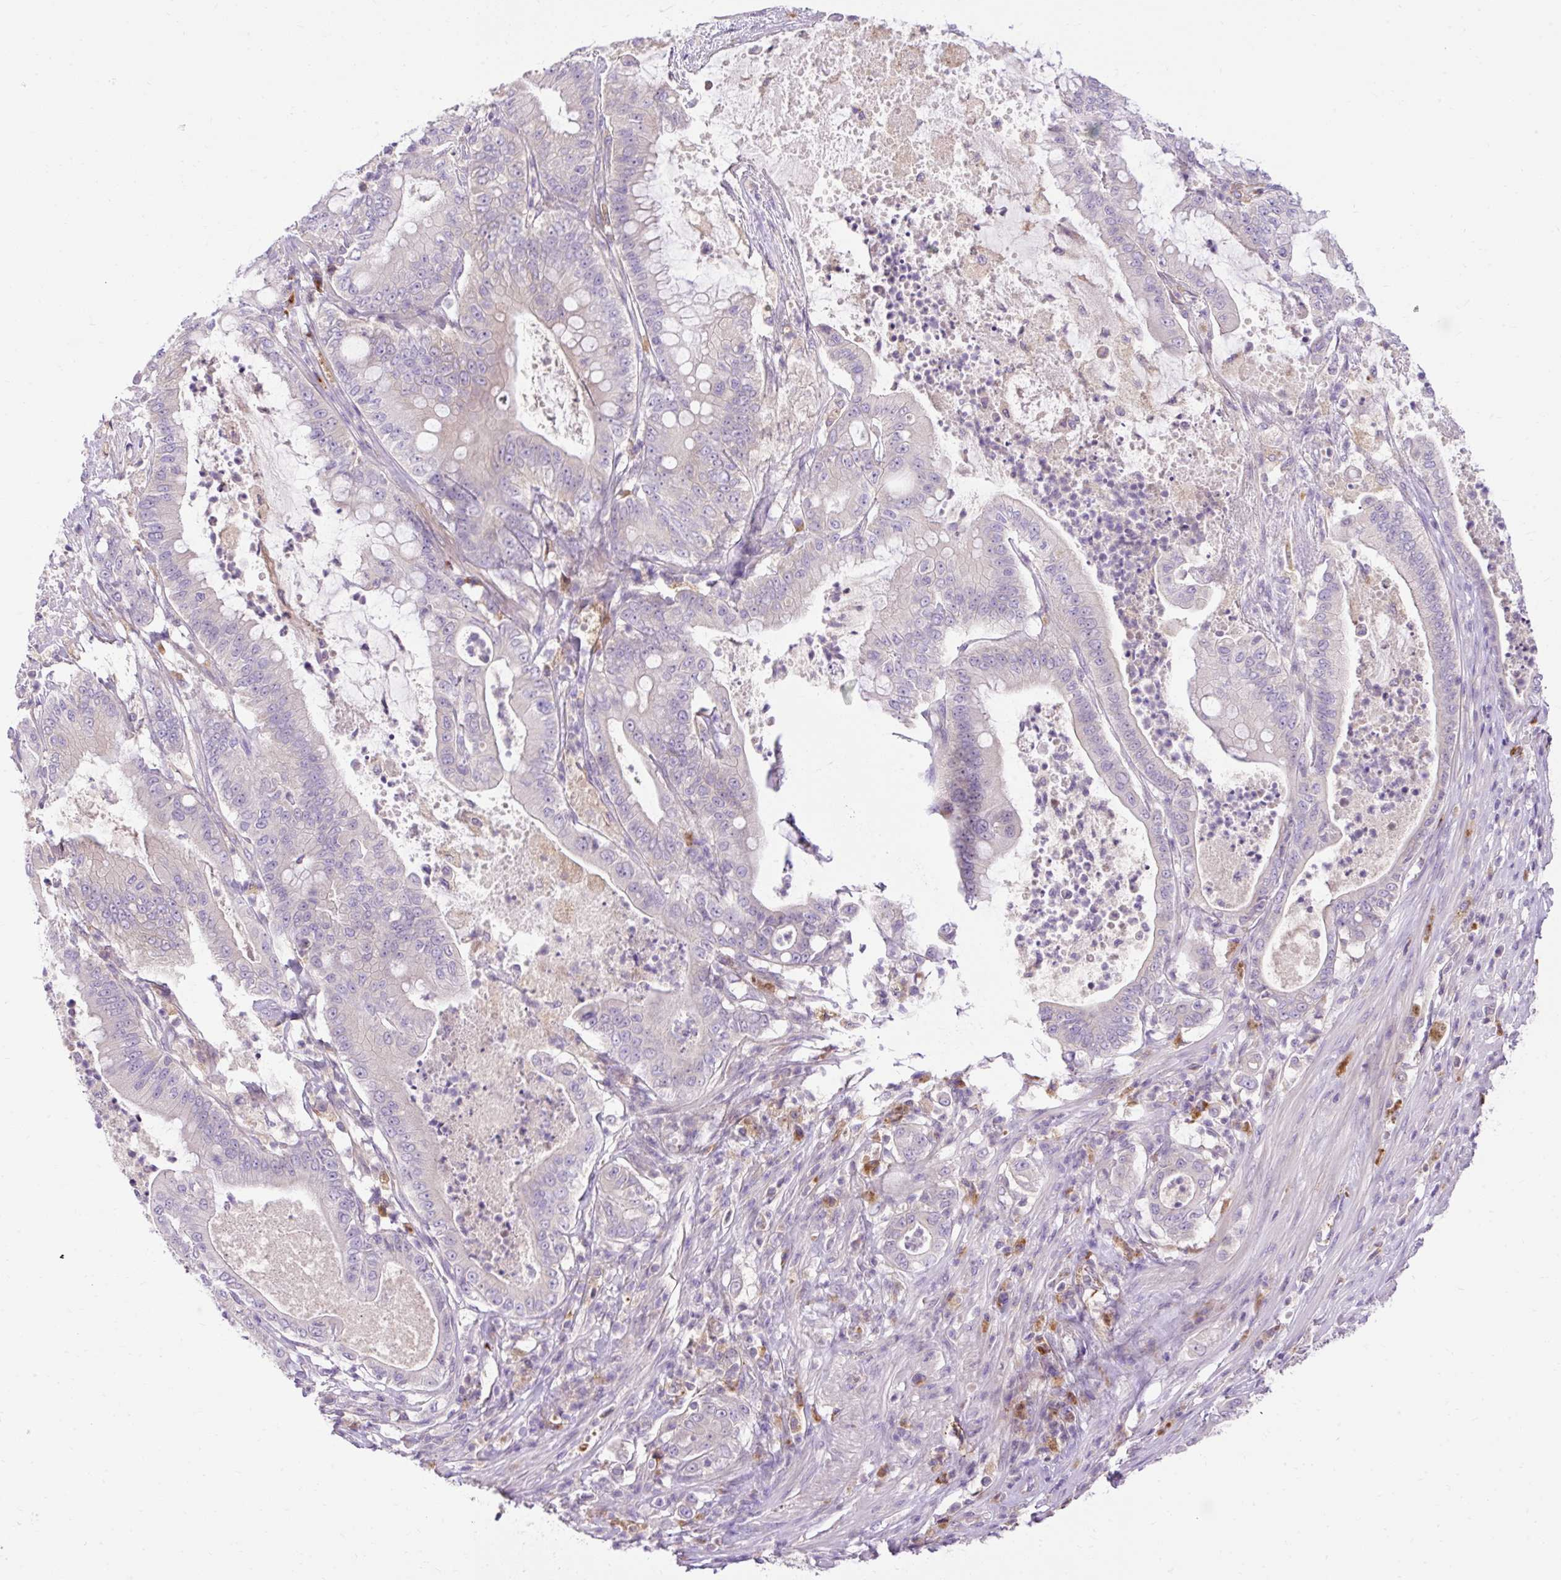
{"staining": {"intensity": "negative", "quantity": "none", "location": "none"}, "tissue": "pancreatic cancer", "cell_type": "Tumor cells", "image_type": "cancer", "snomed": [{"axis": "morphology", "description": "Adenocarcinoma, NOS"}, {"axis": "topography", "description": "Pancreas"}], "caption": "A histopathology image of human pancreatic adenocarcinoma is negative for staining in tumor cells.", "gene": "HEXB", "patient": {"sex": "male", "age": 71}}